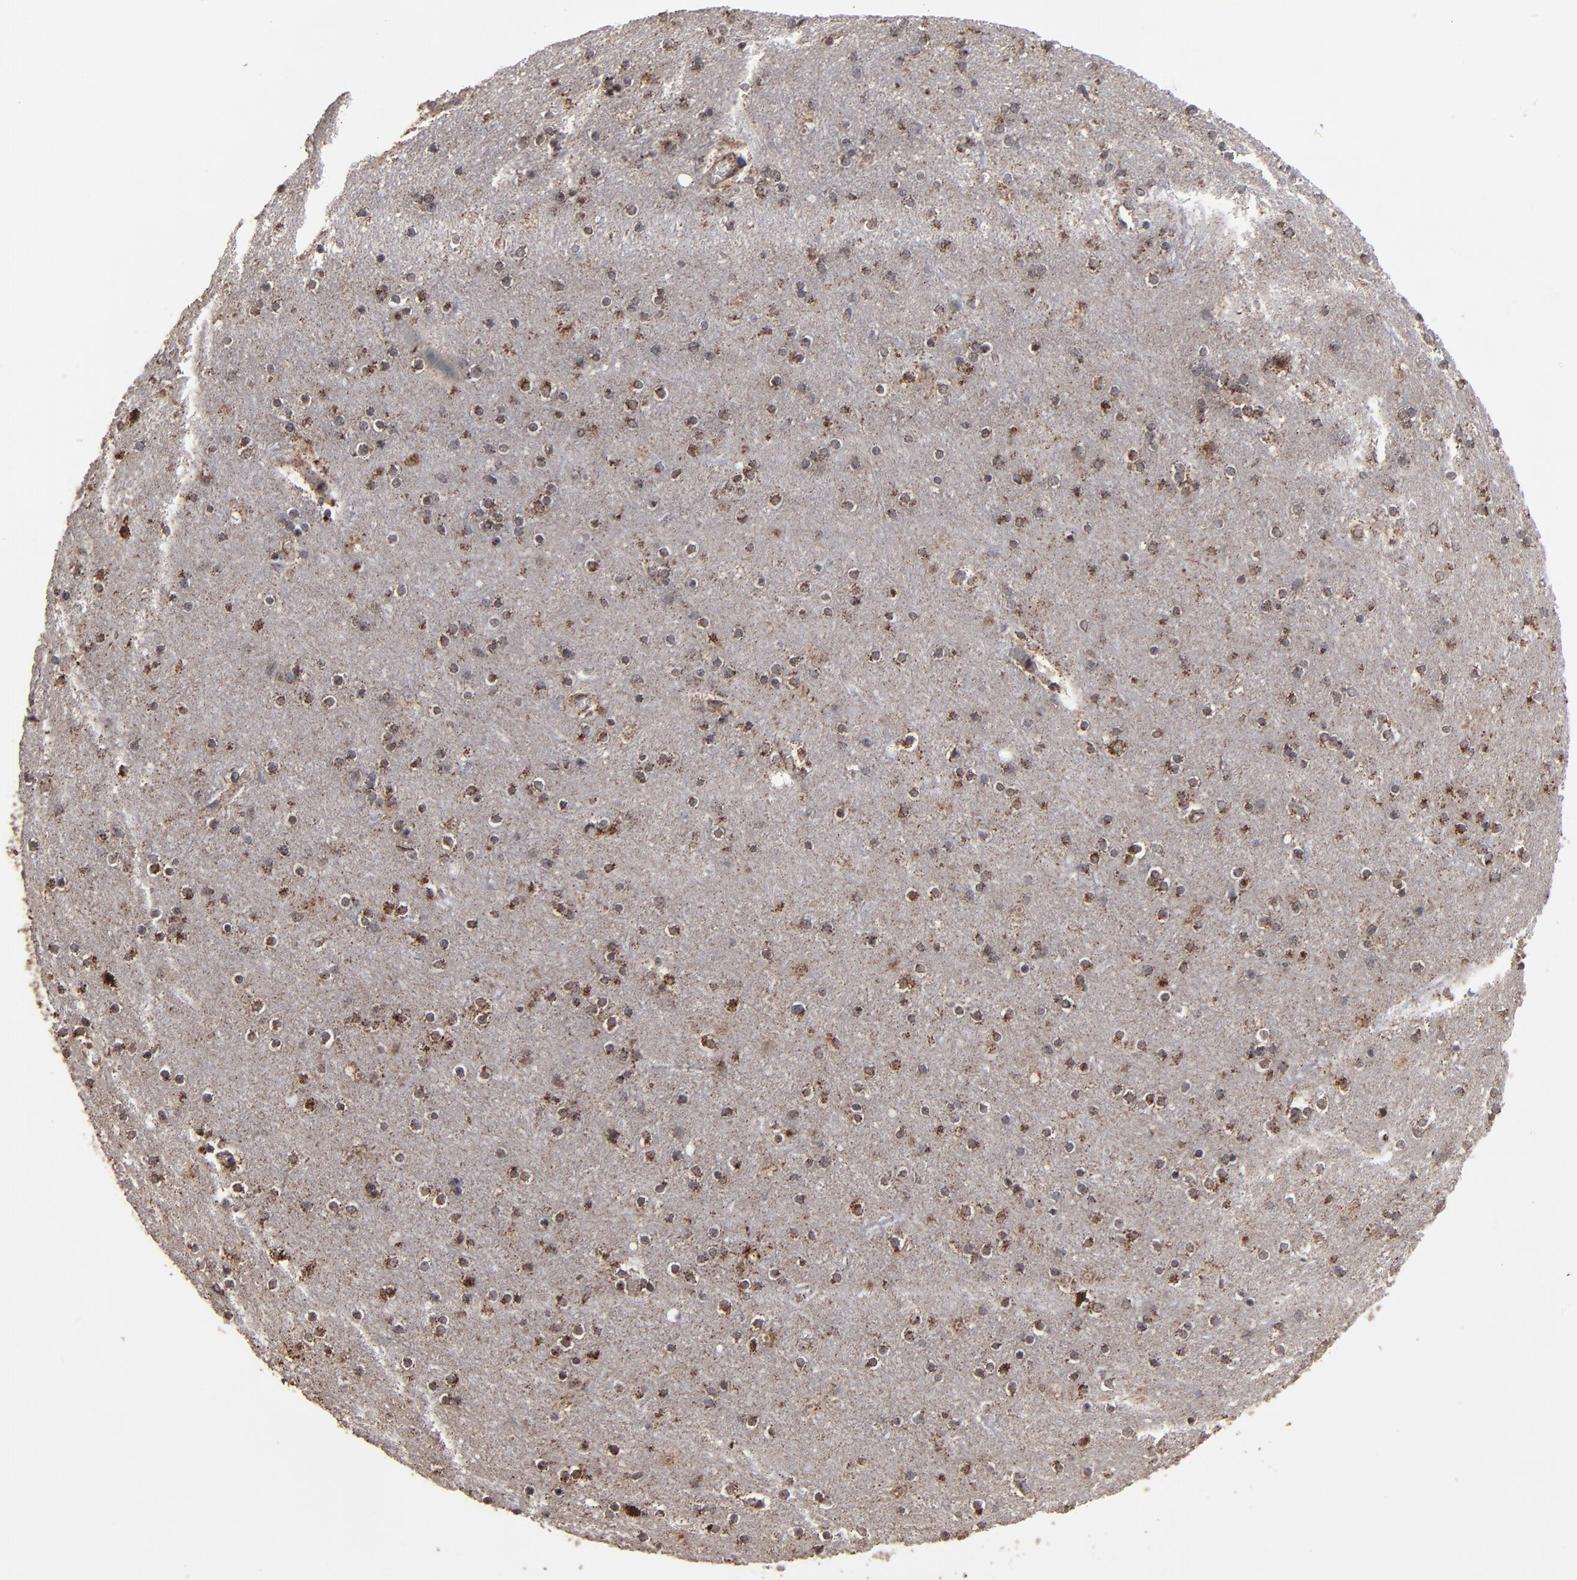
{"staining": {"intensity": "moderate", "quantity": ">75%", "location": "cytoplasmic/membranous"}, "tissue": "cerebral cortex", "cell_type": "Endothelial cells", "image_type": "normal", "snomed": [{"axis": "morphology", "description": "Normal tissue, NOS"}, {"axis": "topography", "description": "Cerebral cortex"}], "caption": "Immunohistochemistry (IHC) photomicrograph of unremarkable human cerebral cortex stained for a protein (brown), which shows medium levels of moderate cytoplasmic/membranous staining in approximately >75% of endothelial cells.", "gene": "BNIP3", "patient": {"sex": "female", "age": 54}}